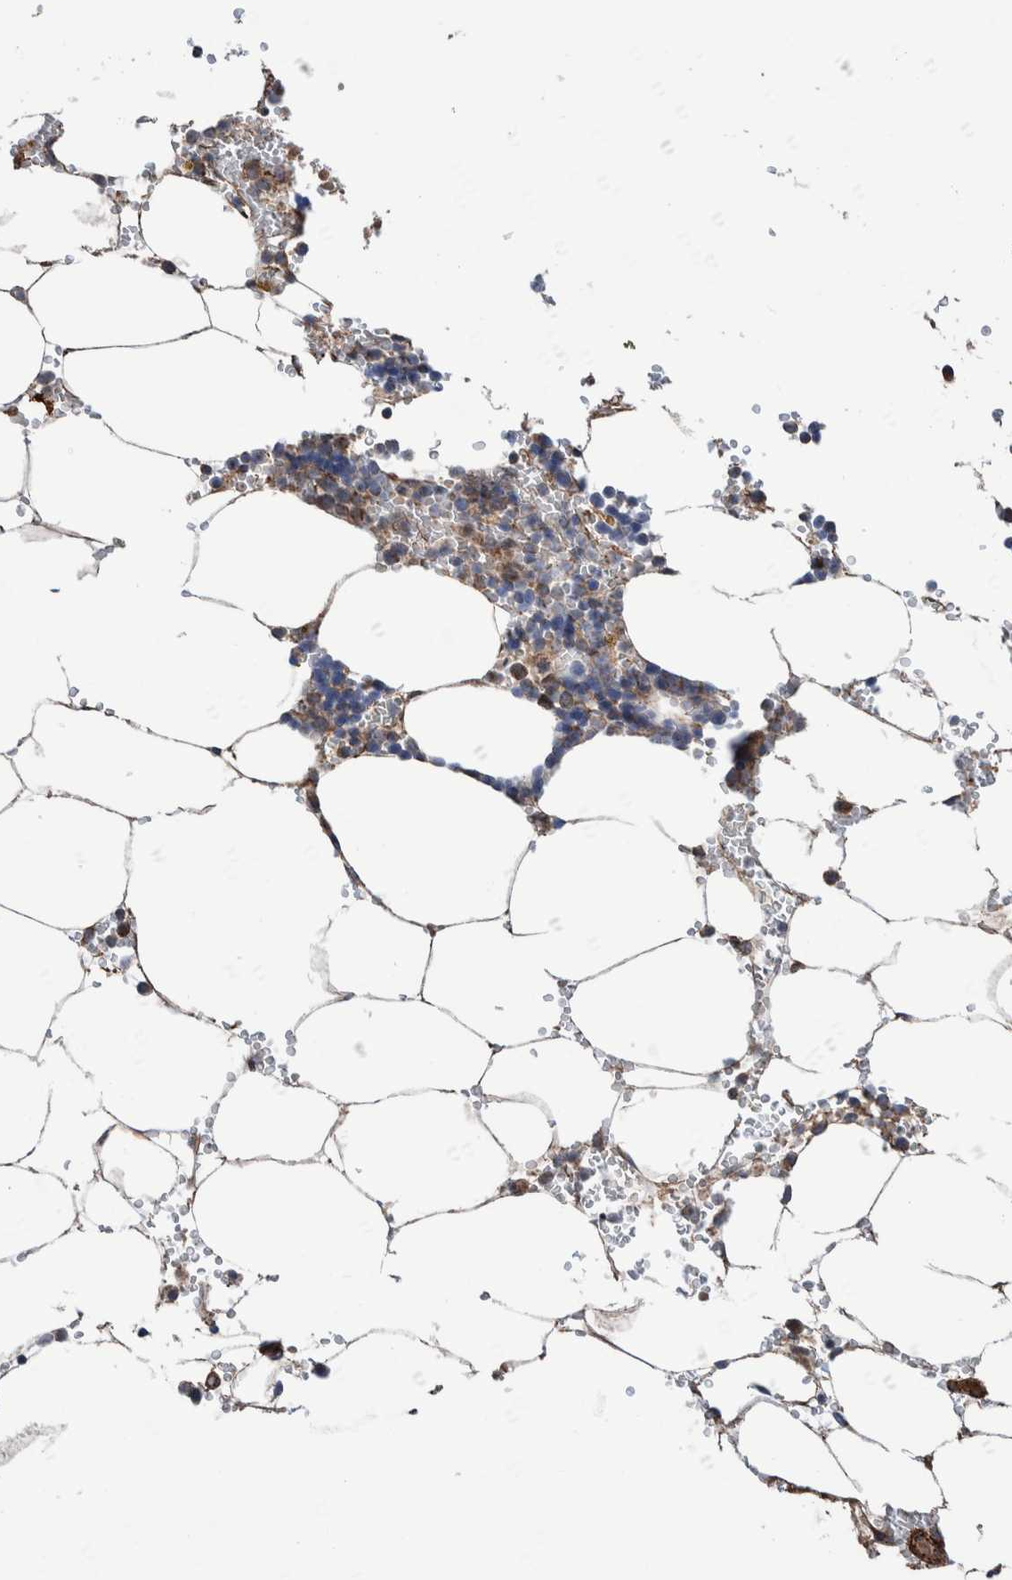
{"staining": {"intensity": "strong", "quantity": "<25%", "location": "cytoplasmic/membranous"}, "tissue": "bone marrow", "cell_type": "Hematopoietic cells", "image_type": "normal", "snomed": [{"axis": "morphology", "description": "Normal tissue, NOS"}, {"axis": "topography", "description": "Bone marrow"}], "caption": "A histopathology image of human bone marrow stained for a protein shows strong cytoplasmic/membranous brown staining in hematopoietic cells.", "gene": "ENSG00000262660", "patient": {"sex": "male", "age": 70}}